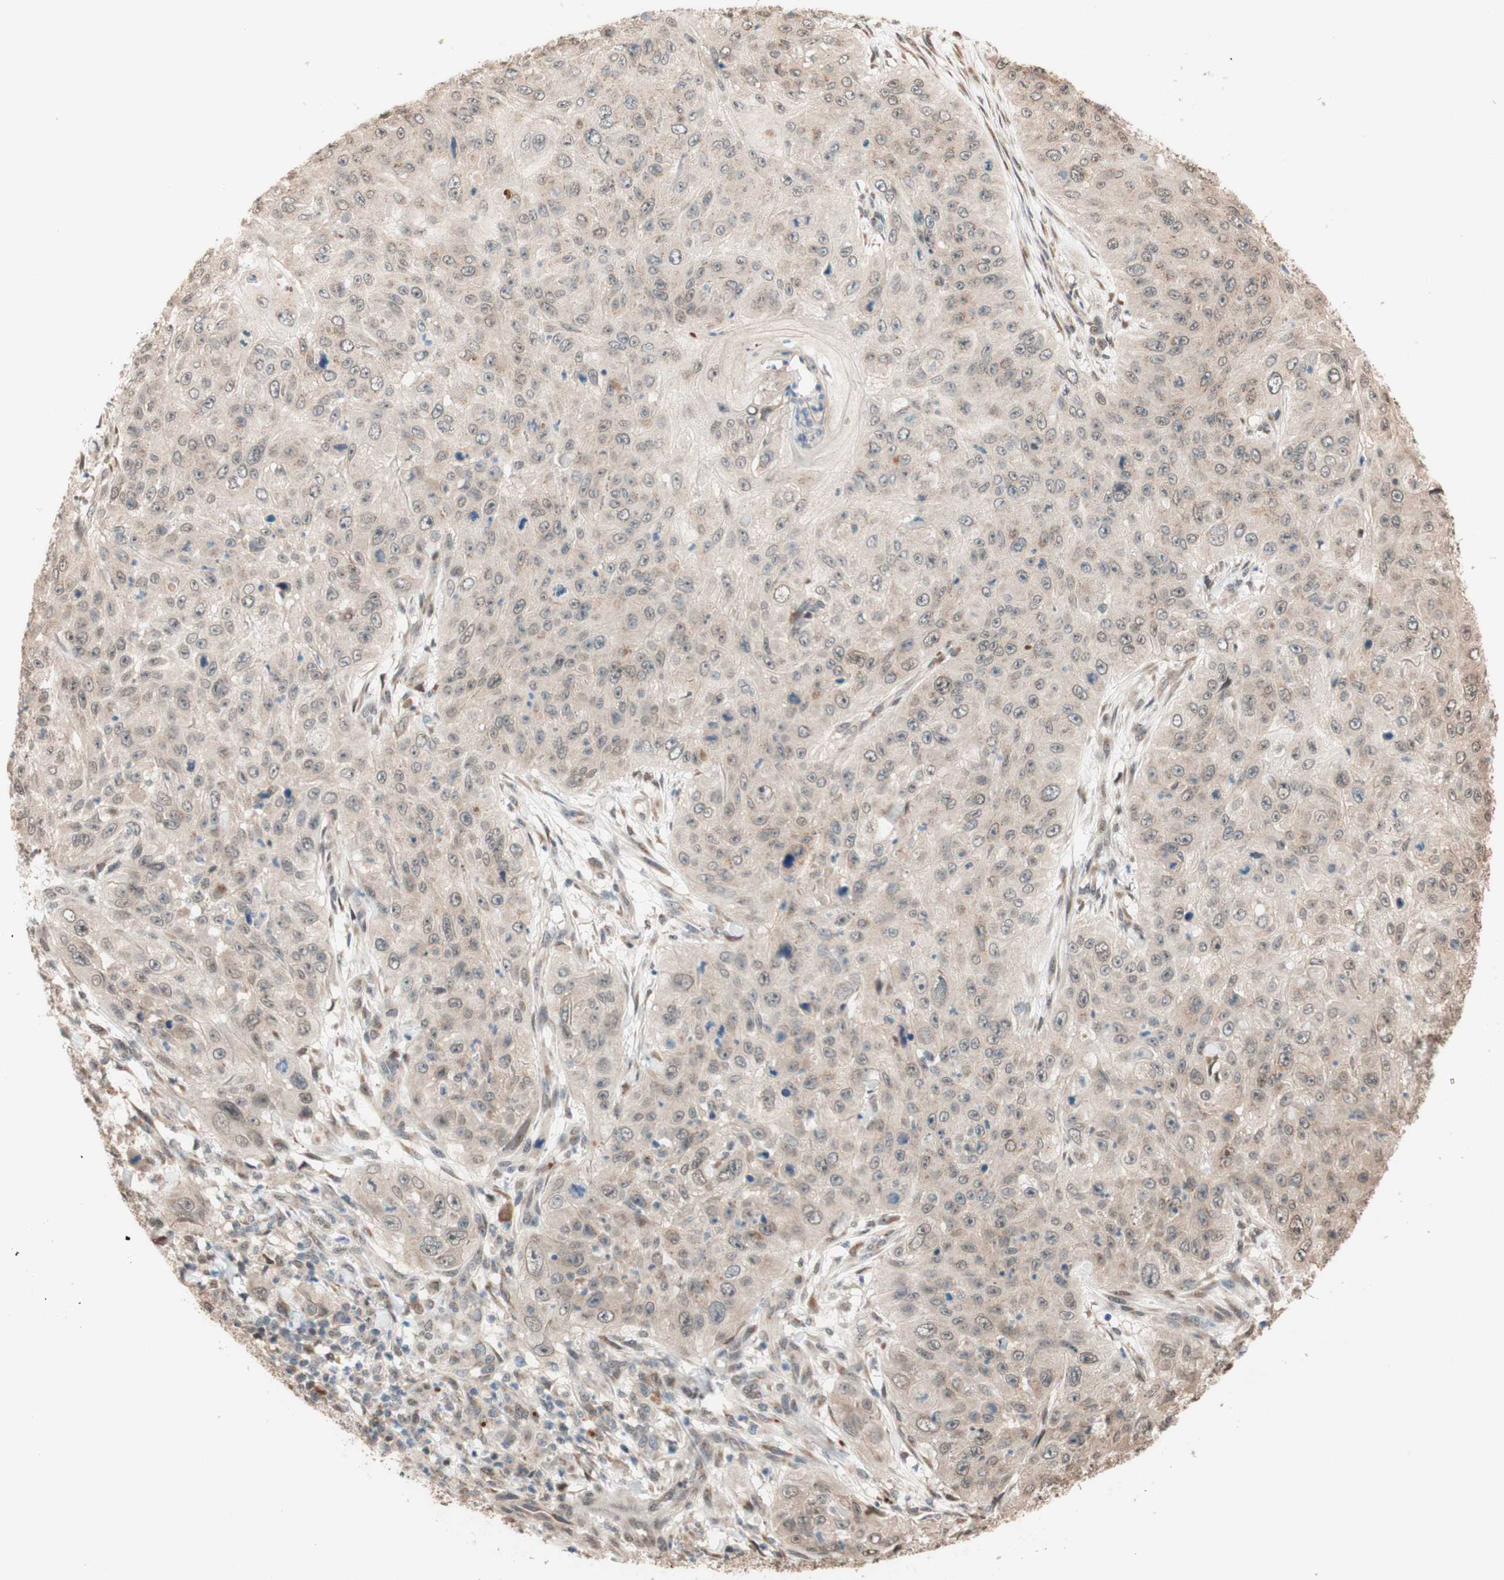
{"staining": {"intensity": "weak", "quantity": "<25%", "location": "cytoplasmic/membranous"}, "tissue": "skin cancer", "cell_type": "Tumor cells", "image_type": "cancer", "snomed": [{"axis": "morphology", "description": "Squamous cell carcinoma, NOS"}, {"axis": "topography", "description": "Skin"}], "caption": "Immunohistochemistry of skin squamous cell carcinoma reveals no positivity in tumor cells.", "gene": "CCNC", "patient": {"sex": "female", "age": 80}}